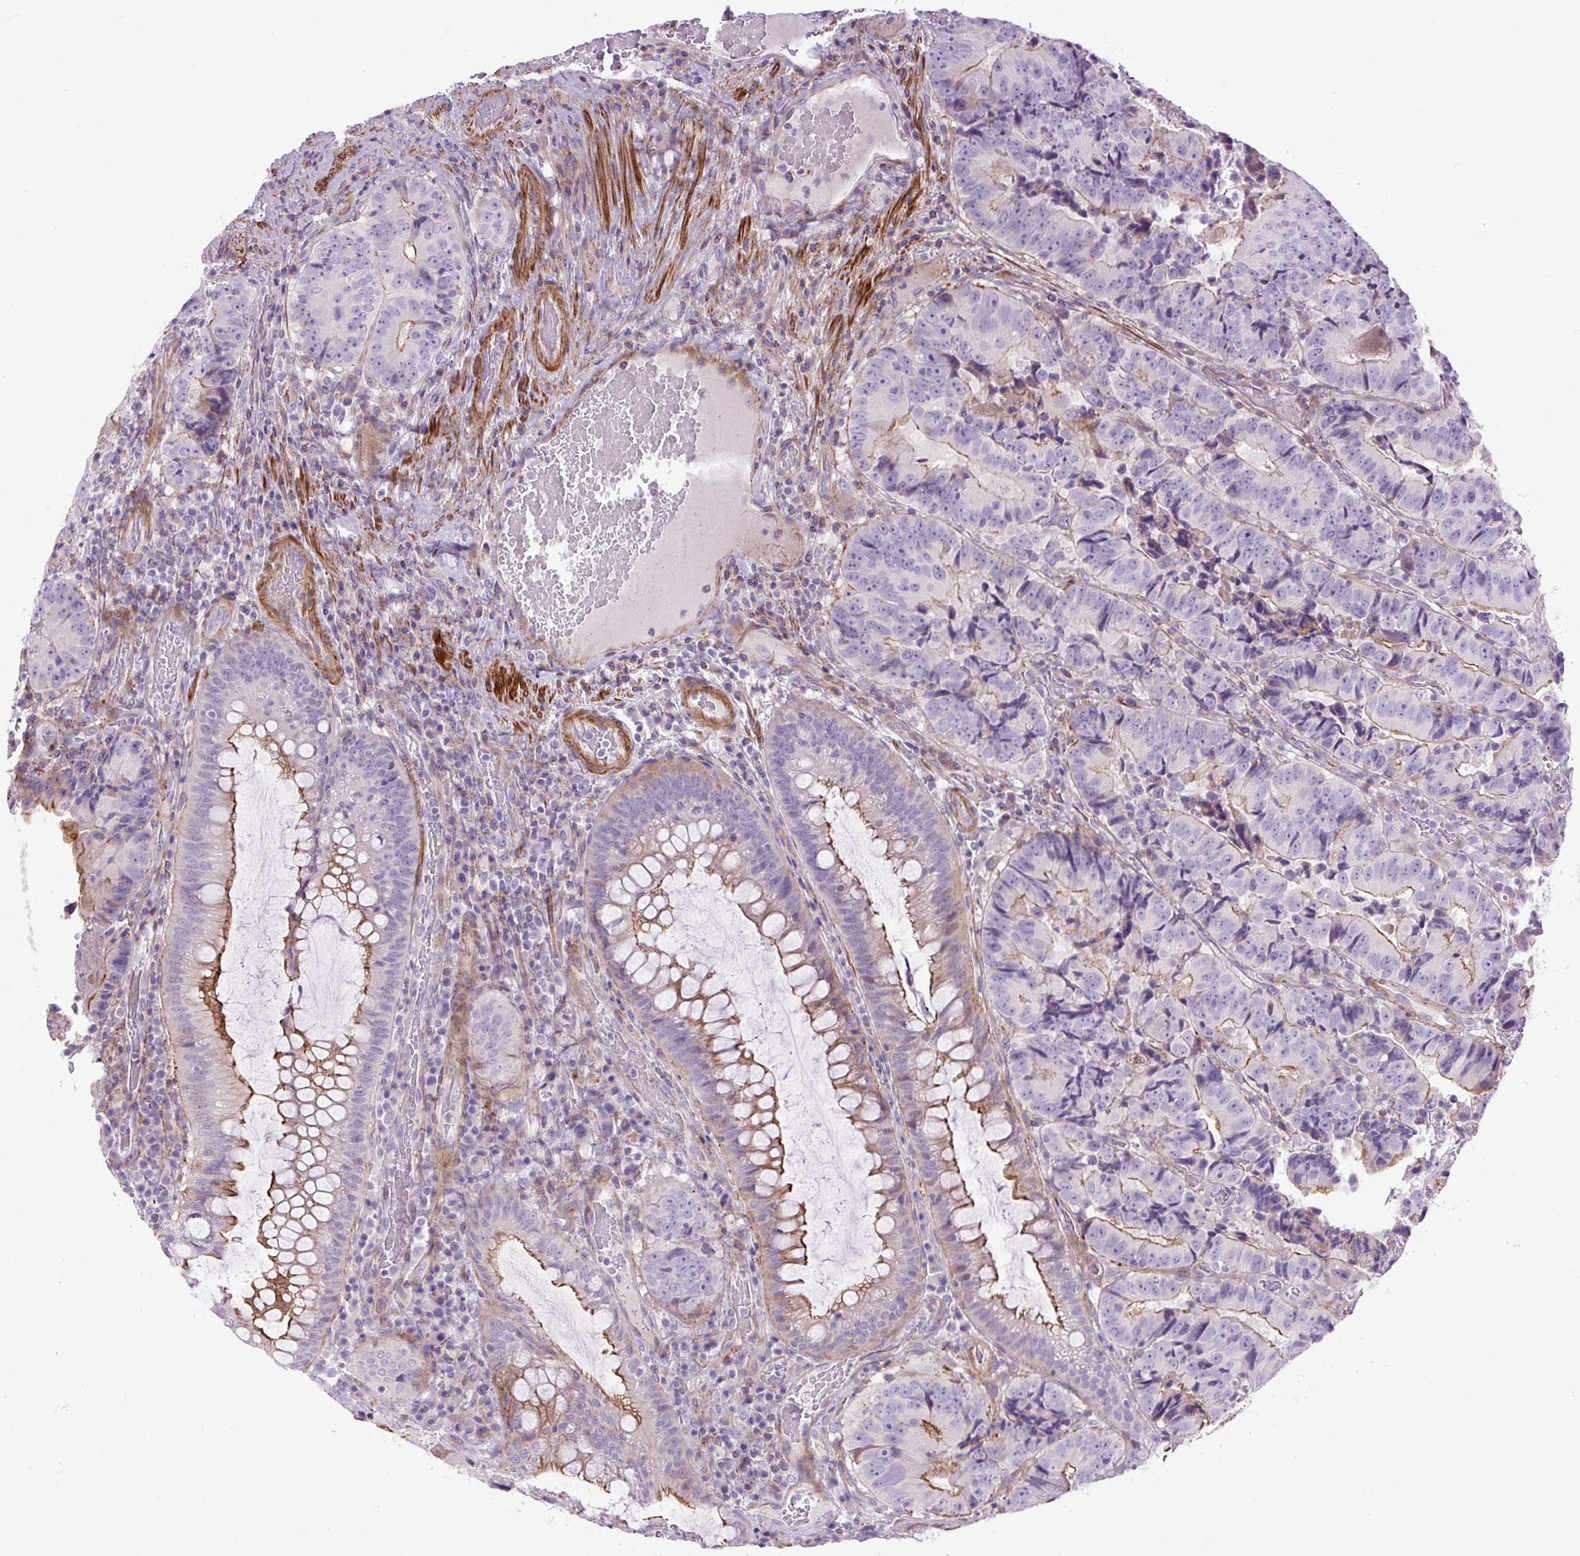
{"staining": {"intensity": "moderate", "quantity": "25%-75%", "location": "cytoplasmic/membranous"}, "tissue": "colorectal cancer", "cell_type": "Tumor cells", "image_type": "cancer", "snomed": [{"axis": "morphology", "description": "Adenocarcinoma, NOS"}, {"axis": "topography", "description": "Colon"}], "caption": "Human colorectal cancer stained for a protein (brown) exhibits moderate cytoplasmic/membranous positive positivity in about 25%-75% of tumor cells.", "gene": "ZNF197", "patient": {"sex": "female", "age": 86}}